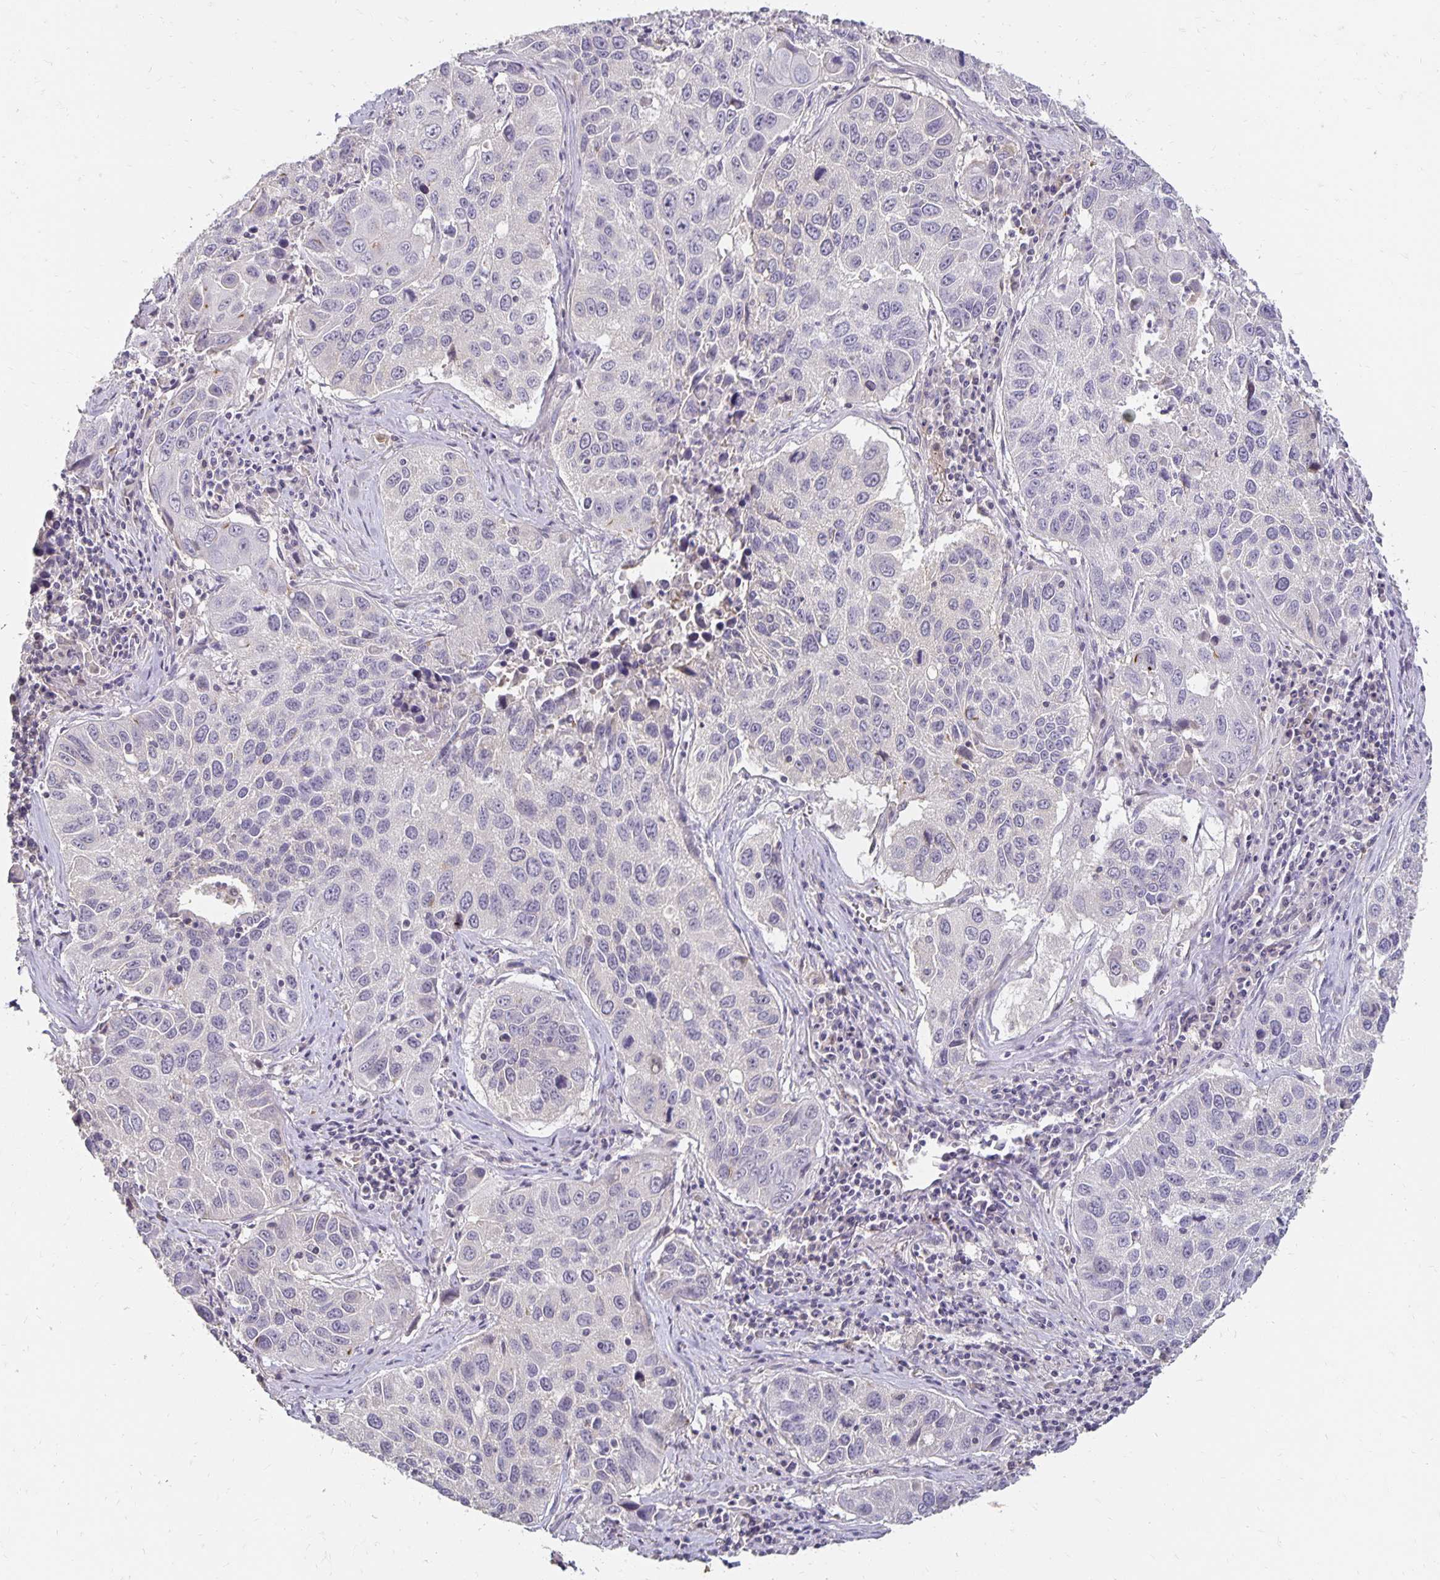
{"staining": {"intensity": "negative", "quantity": "none", "location": "none"}, "tissue": "lung cancer", "cell_type": "Tumor cells", "image_type": "cancer", "snomed": [{"axis": "morphology", "description": "Squamous cell carcinoma, NOS"}, {"axis": "topography", "description": "Lung"}], "caption": "The micrograph reveals no staining of tumor cells in lung squamous cell carcinoma.", "gene": "CST6", "patient": {"sex": "female", "age": 61}}